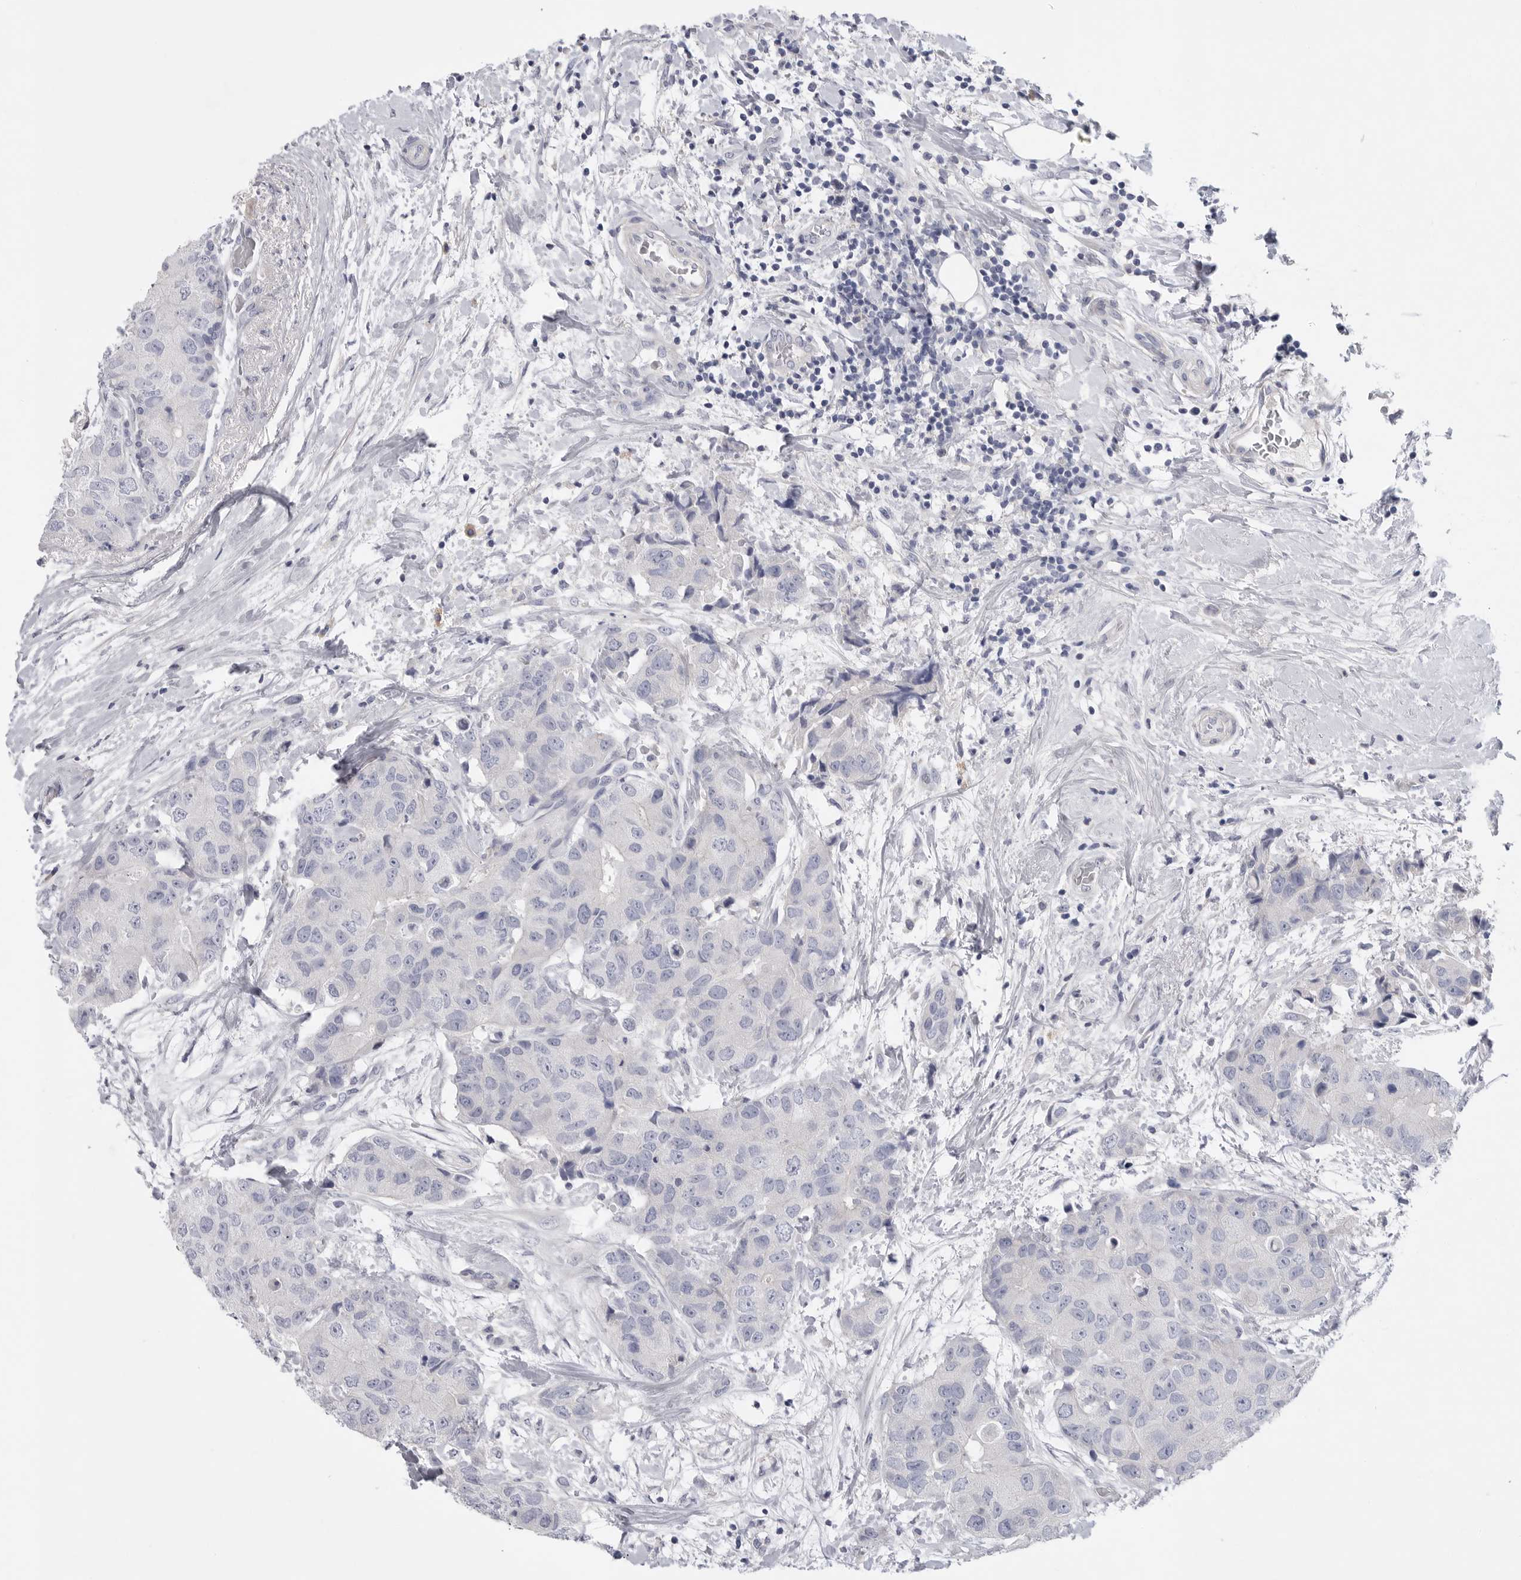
{"staining": {"intensity": "negative", "quantity": "none", "location": "none"}, "tissue": "breast cancer", "cell_type": "Tumor cells", "image_type": "cancer", "snomed": [{"axis": "morphology", "description": "Duct carcinoma"}, {"axis": "topography", "description": "Breast"}], "caption": "Immunohistochemical staining of infiltrating ductal carcinoma (breast) exhibits no significant expression in tumor cells.", "gene": "CAMK2B", "patient": {"sex": "female", "age": 62}}